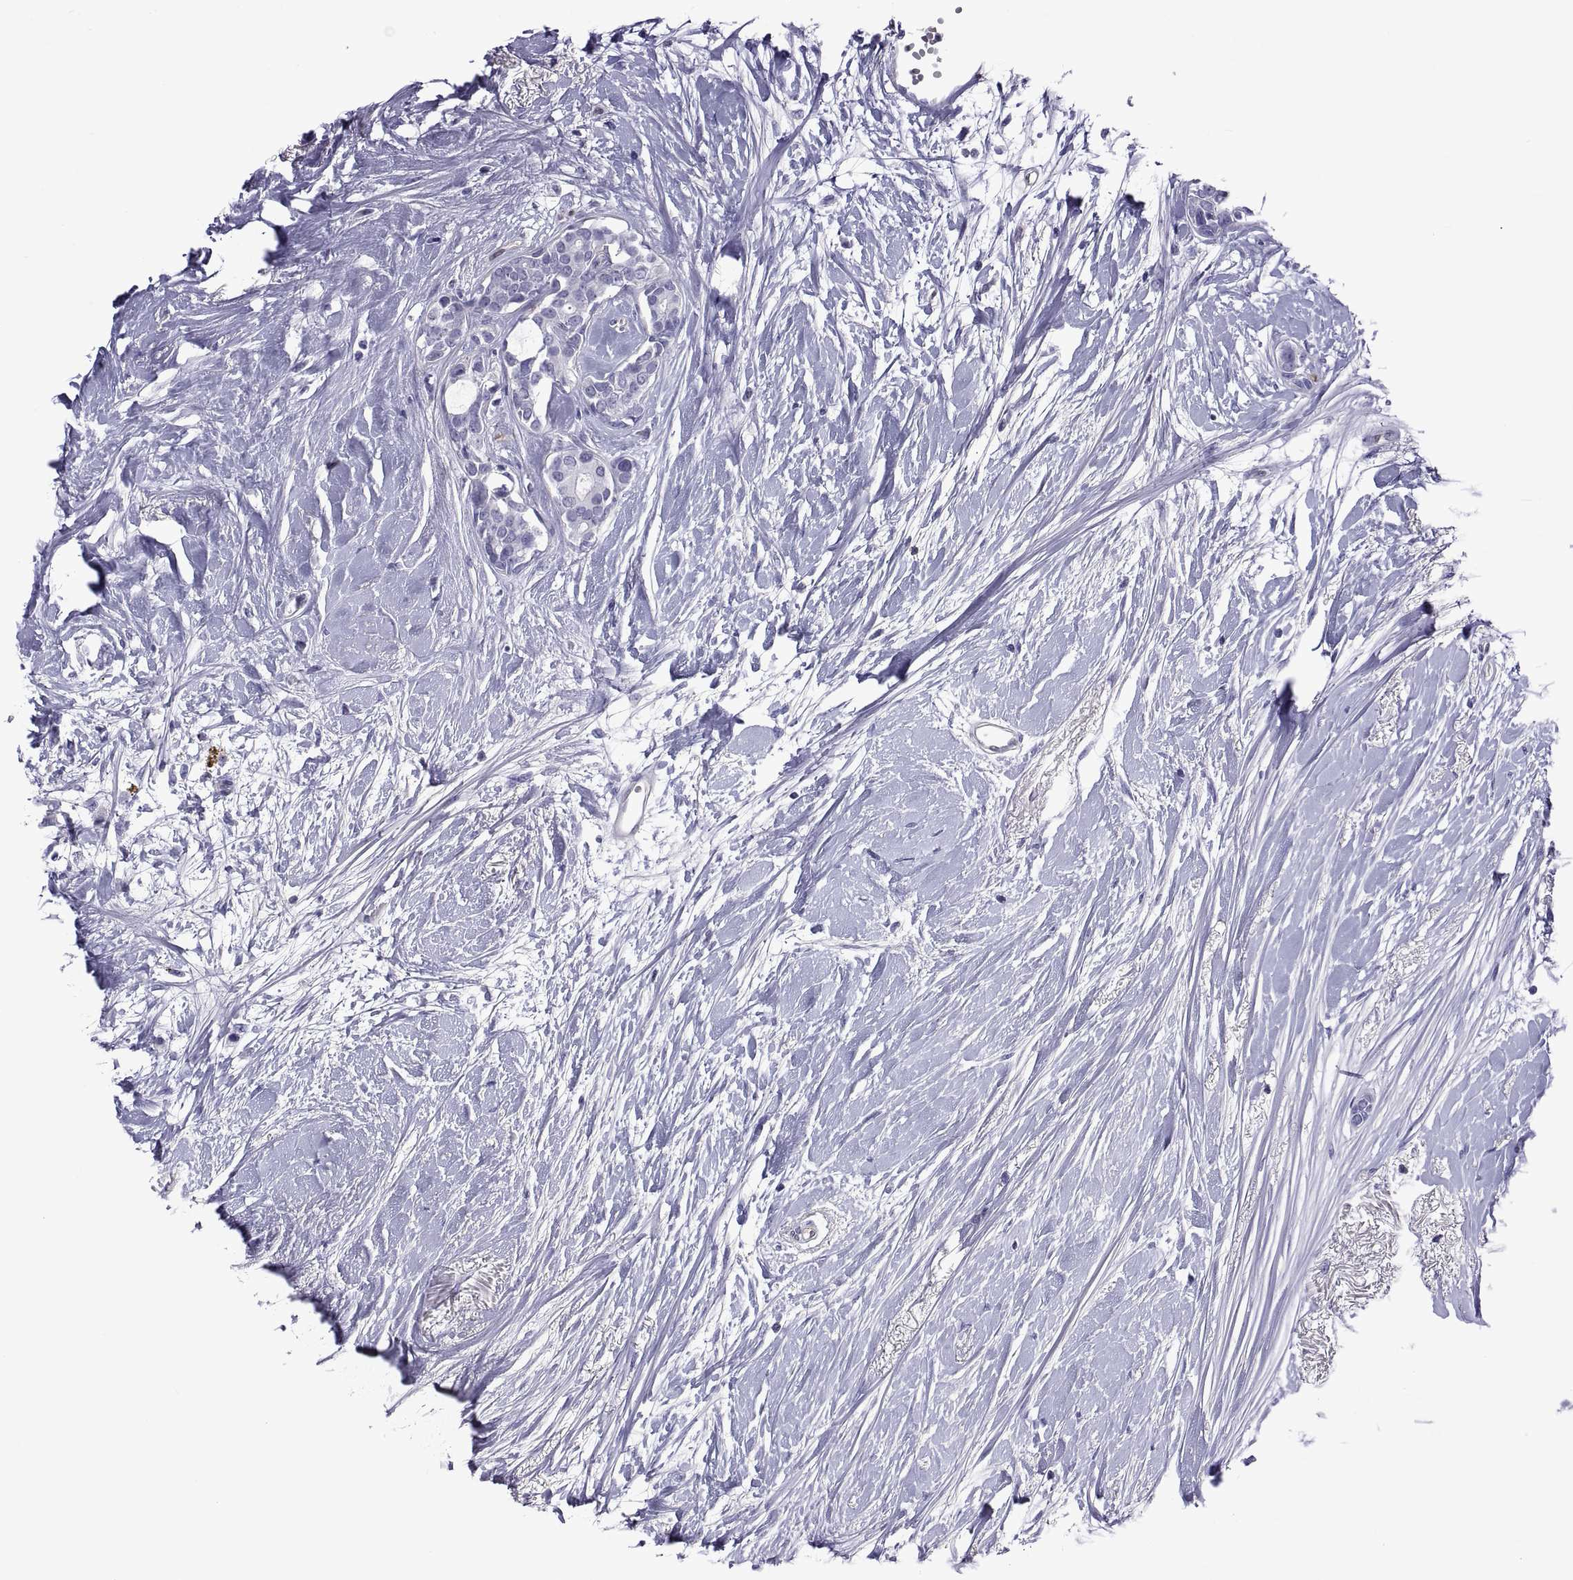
{"staining": {"intensity": "negative", "quantity": "none", "location": "none"}, "tissue": "breast cancer", "cell_type": "Tumor cells", "image_type": "cancer", "snomed": [{"axis": "morphology", "description": "Duct carcinoma"}, {"axis": "topography", "description": "Breast"}], "caption": "Tumor cells are negative for protein expression in human breast cancer.", "gene": "LCN9", "patient": {"sex": "female", "age": 40}}